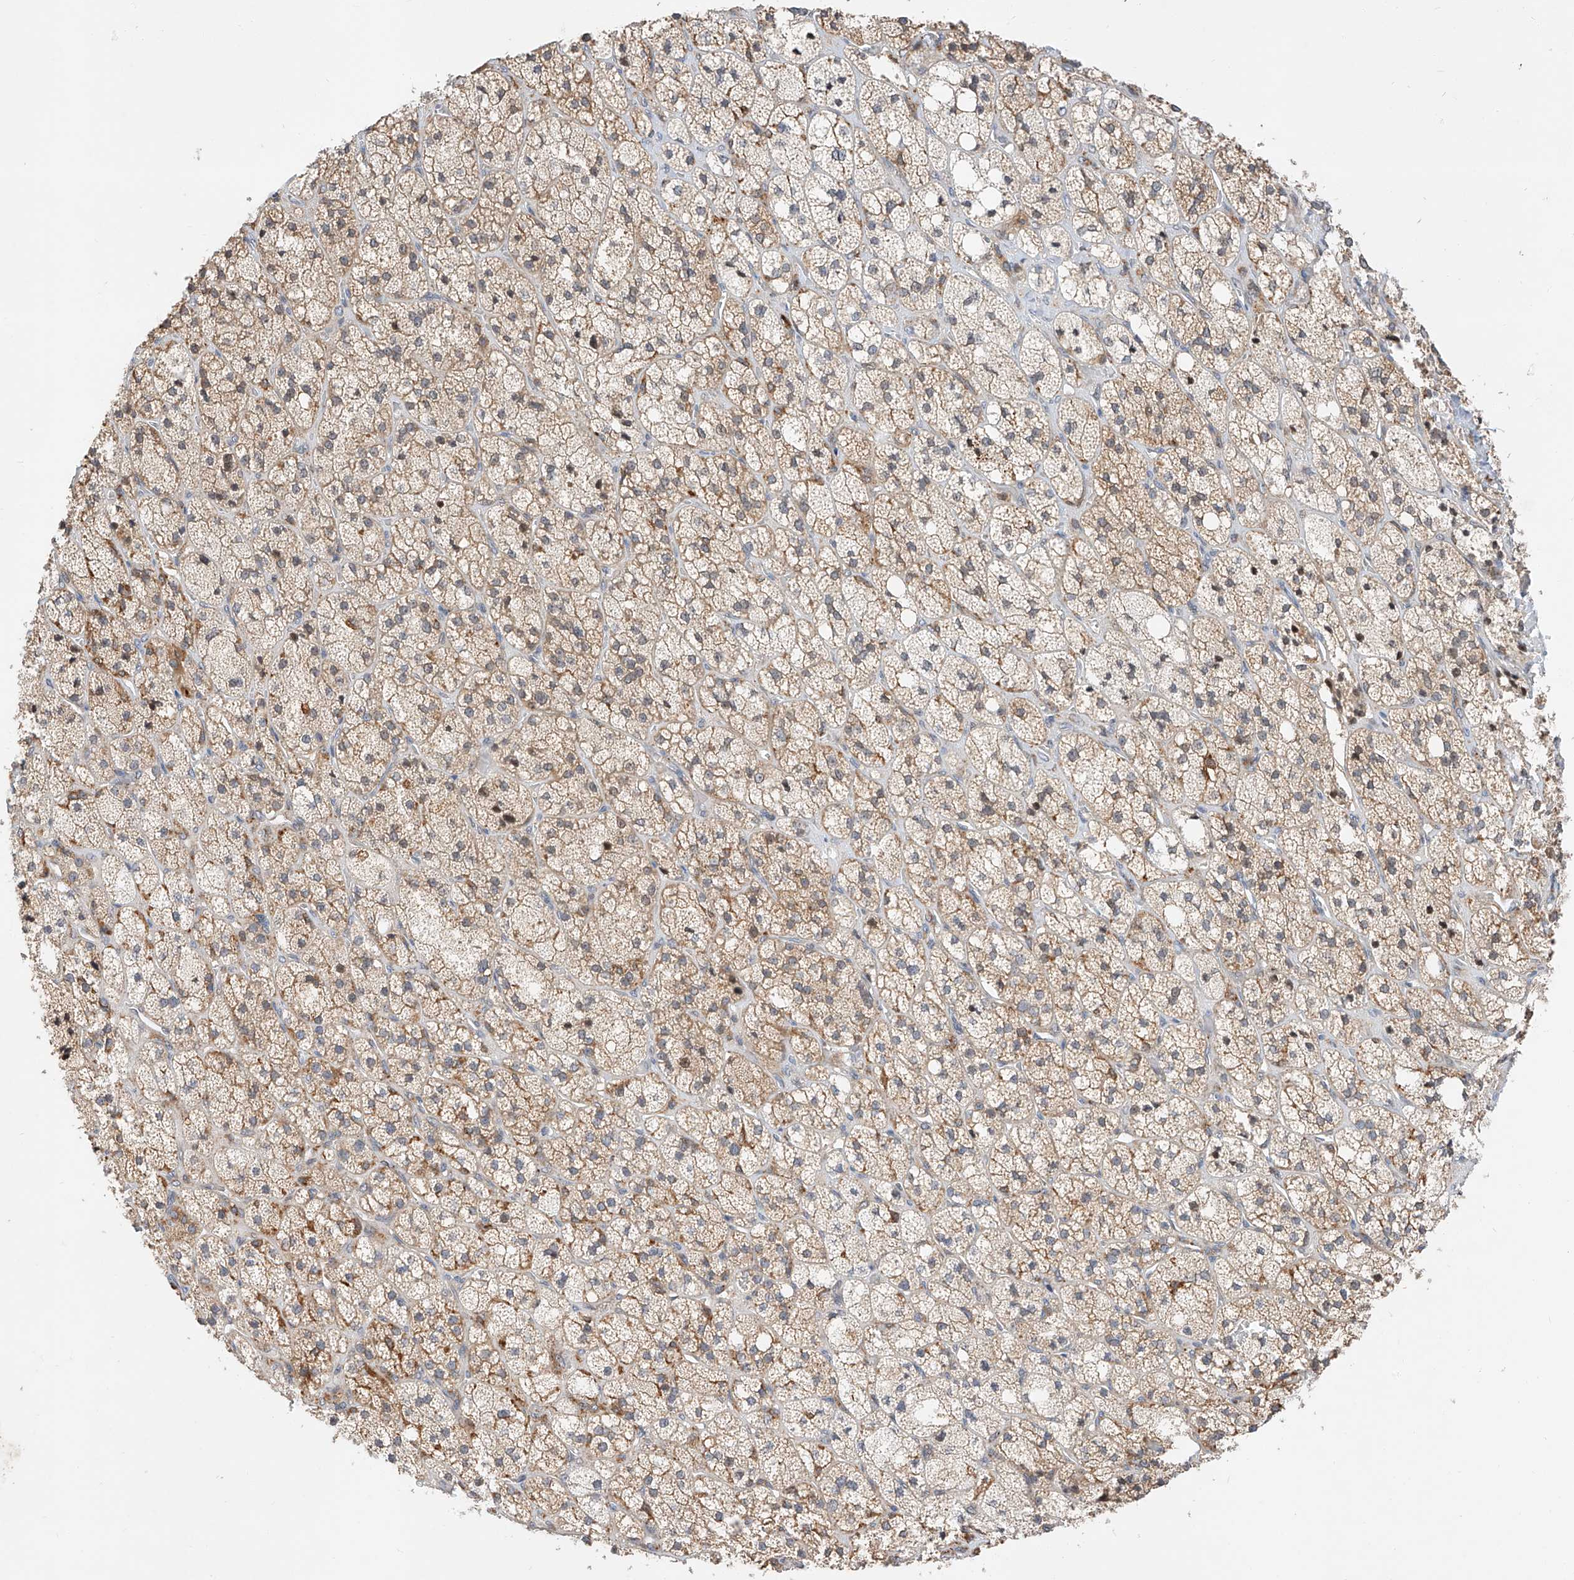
{"staining": {"intensity": "moderate", "quantity": "25%-75%", "location": "cytoplasmic/membranous"}, "tissue": "adrenal gland", "cell_type": "Glandular cells", "image_type": "normal", "snomed": [{"axis": "morphology", "description": "Normal tissue, NOS"}, {"axis": "topography", "description": "Adrenal gland"}], "caption": "A photomicrograph of adrenal gland stained for a protein exhibits moderate cytoplasmic/membranous brown staining in glandular cells.", "gene": "DIRAS3", "patient": {"sex": "male", "age": 61}}